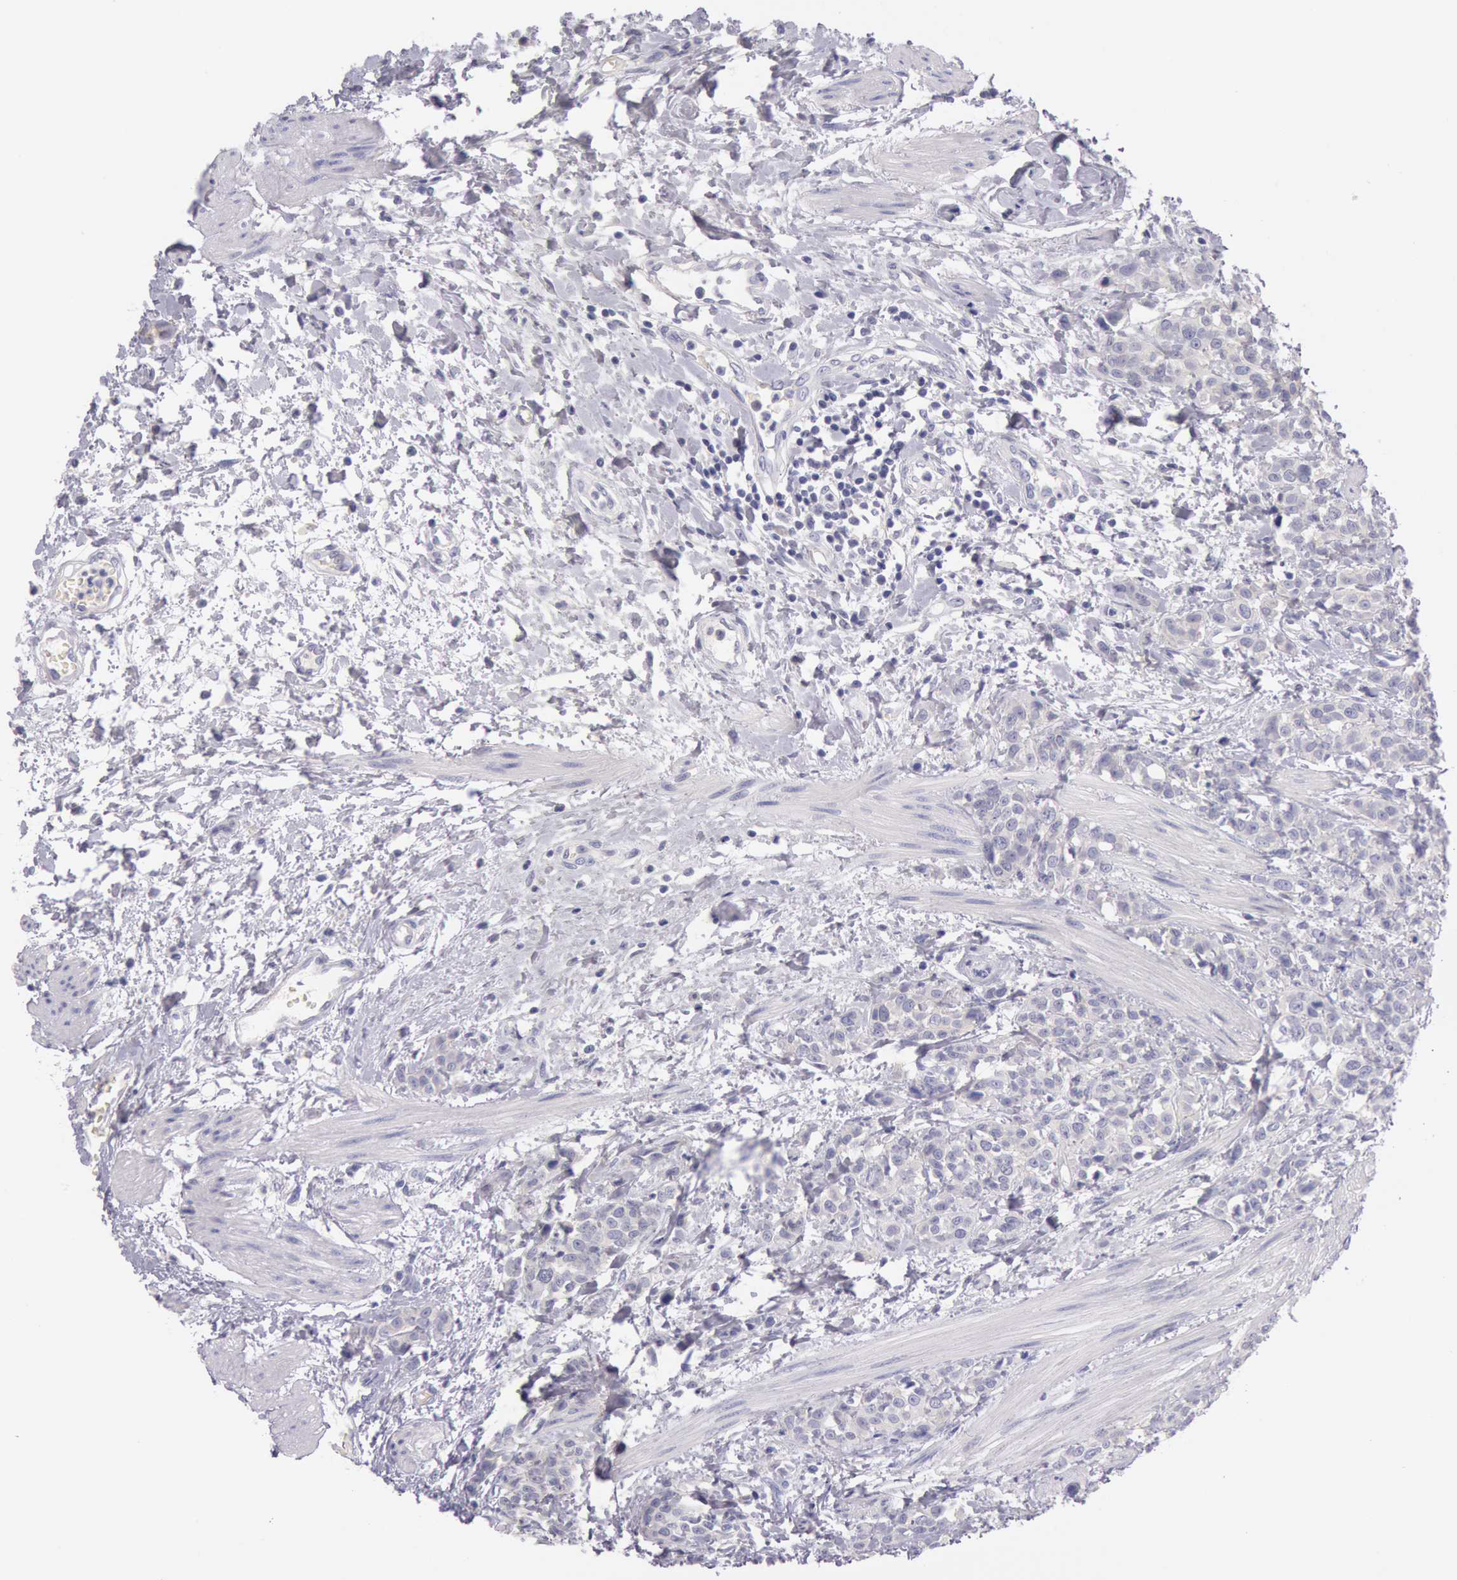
{"staining": {"intensity": "negative", "quantity": "none", "location": "none"}, "tissue": "urothelial cancer", "cell_type": "Tumor cells", "image_type": "cancer", "snomed": [{"axis": "morphology", "description": "Urothelial carcinoma, High grade"}, {"axis": "topography", "description": "Urinary bladder"}], "caption": "High magnification brightfield microscopy of urothelial cancer stained with DAB (brown) and counterstained with hematoxylin (blue): tumor cells show no significant positivity. Brightfield microscopy of immunohistochemistry (IHC) stained with DAB (3,3'-diaminobenzidine) (brown) and hematoxylin (blue), captured at high magnification.", "gene": "EGFR", "patient": {"sex": "male", "age": 56}}